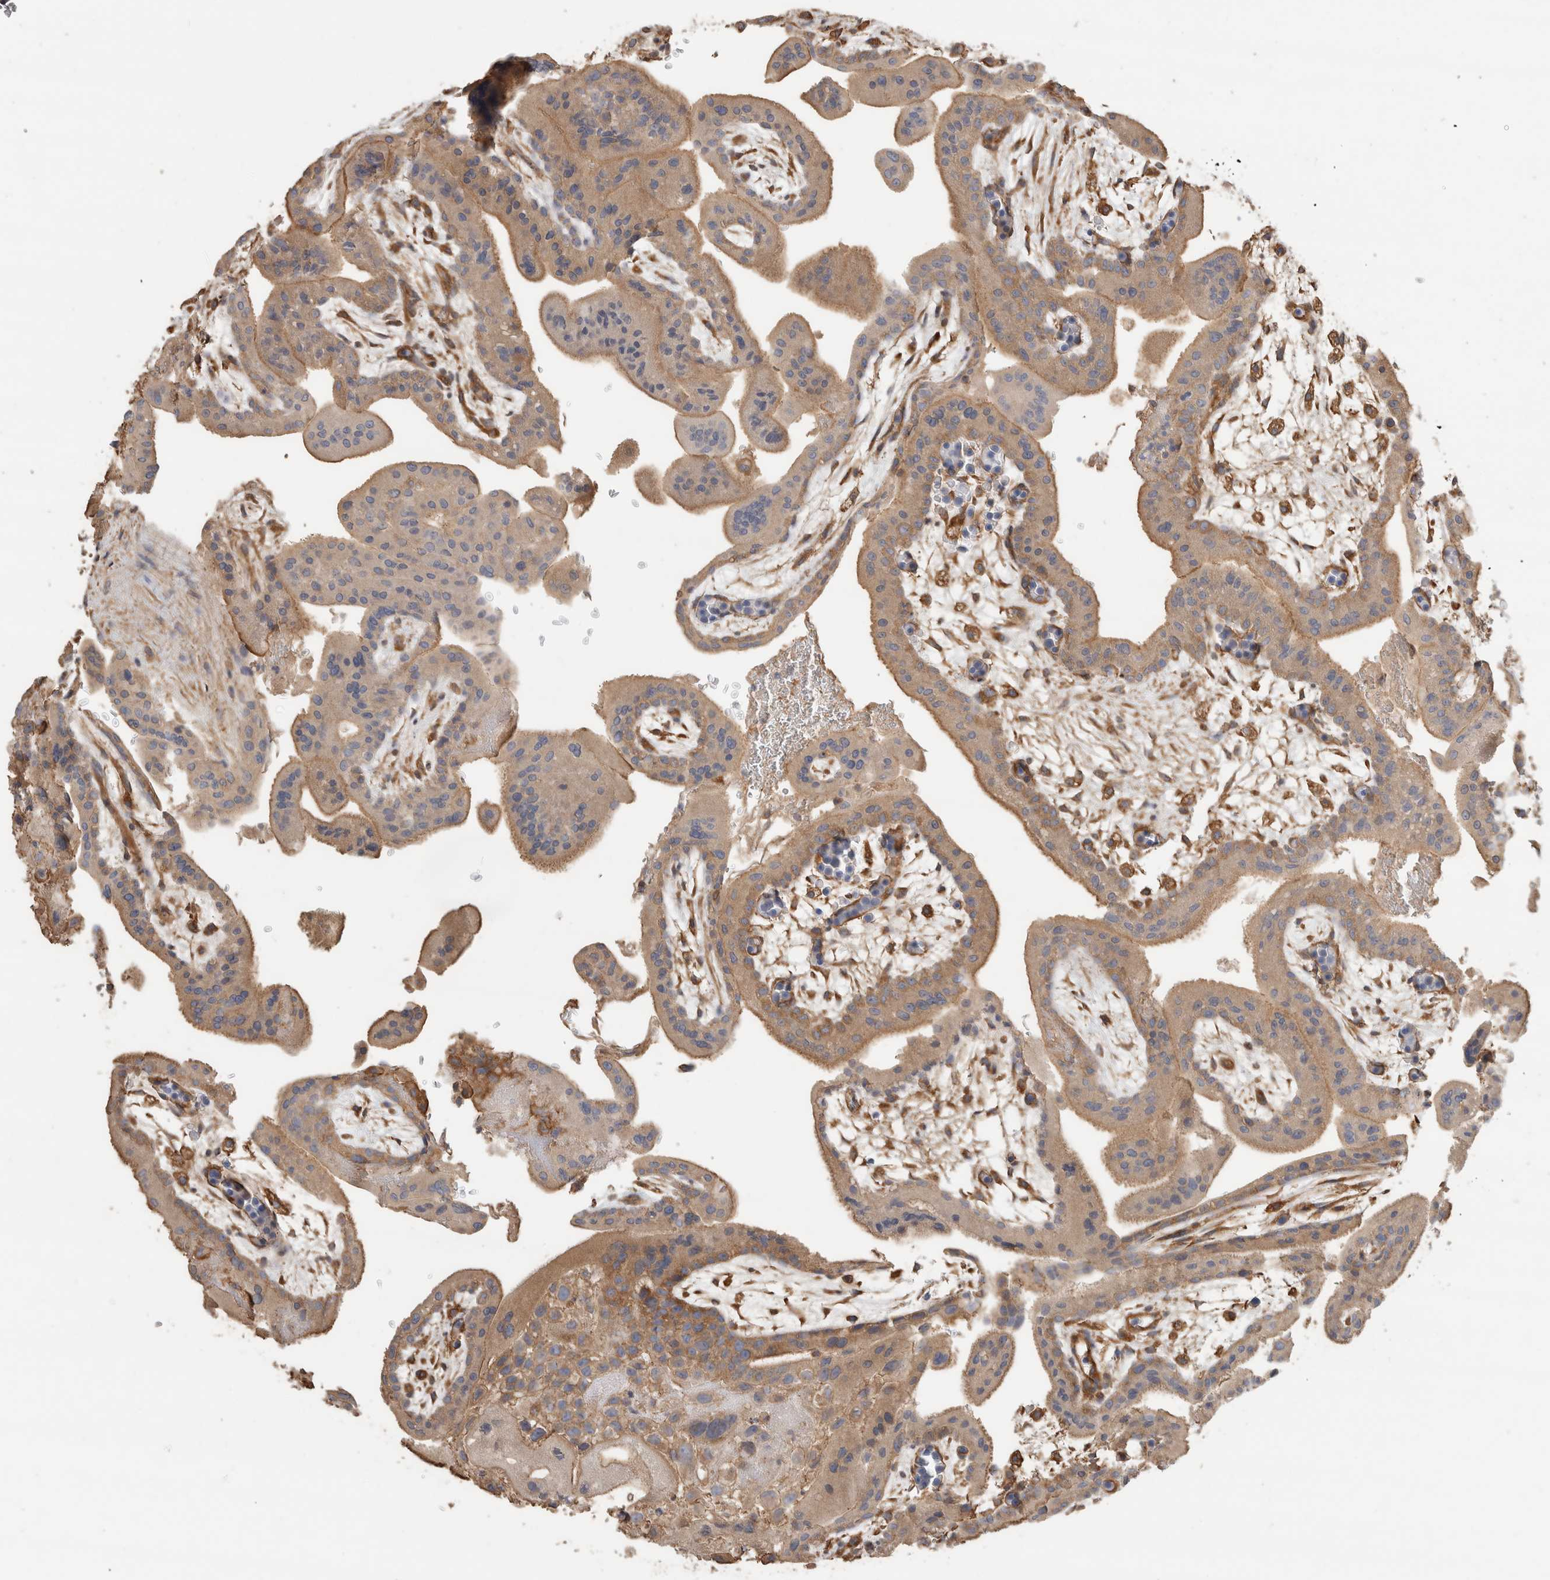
{"staining": {"intensity": "strong", "quantity": ">75%", "location": "cytoplasmic/membranous"}, "tissue": "placenta", "cell_type": "Decidual cells", "image_type": "normal", "snomed": [{"axis": "morphology", "description": "Normal tissue, NOS"}, {"axis": "topography", "description": "Placenta"}], "caption": "Placenta stained with immunohistochemistry demonstrates strong cytoplasmic/membranous positivity in about >75% of decidual cells.", "gene": "EIF4G3", "patient": {"sex": "female", "age": 35}}